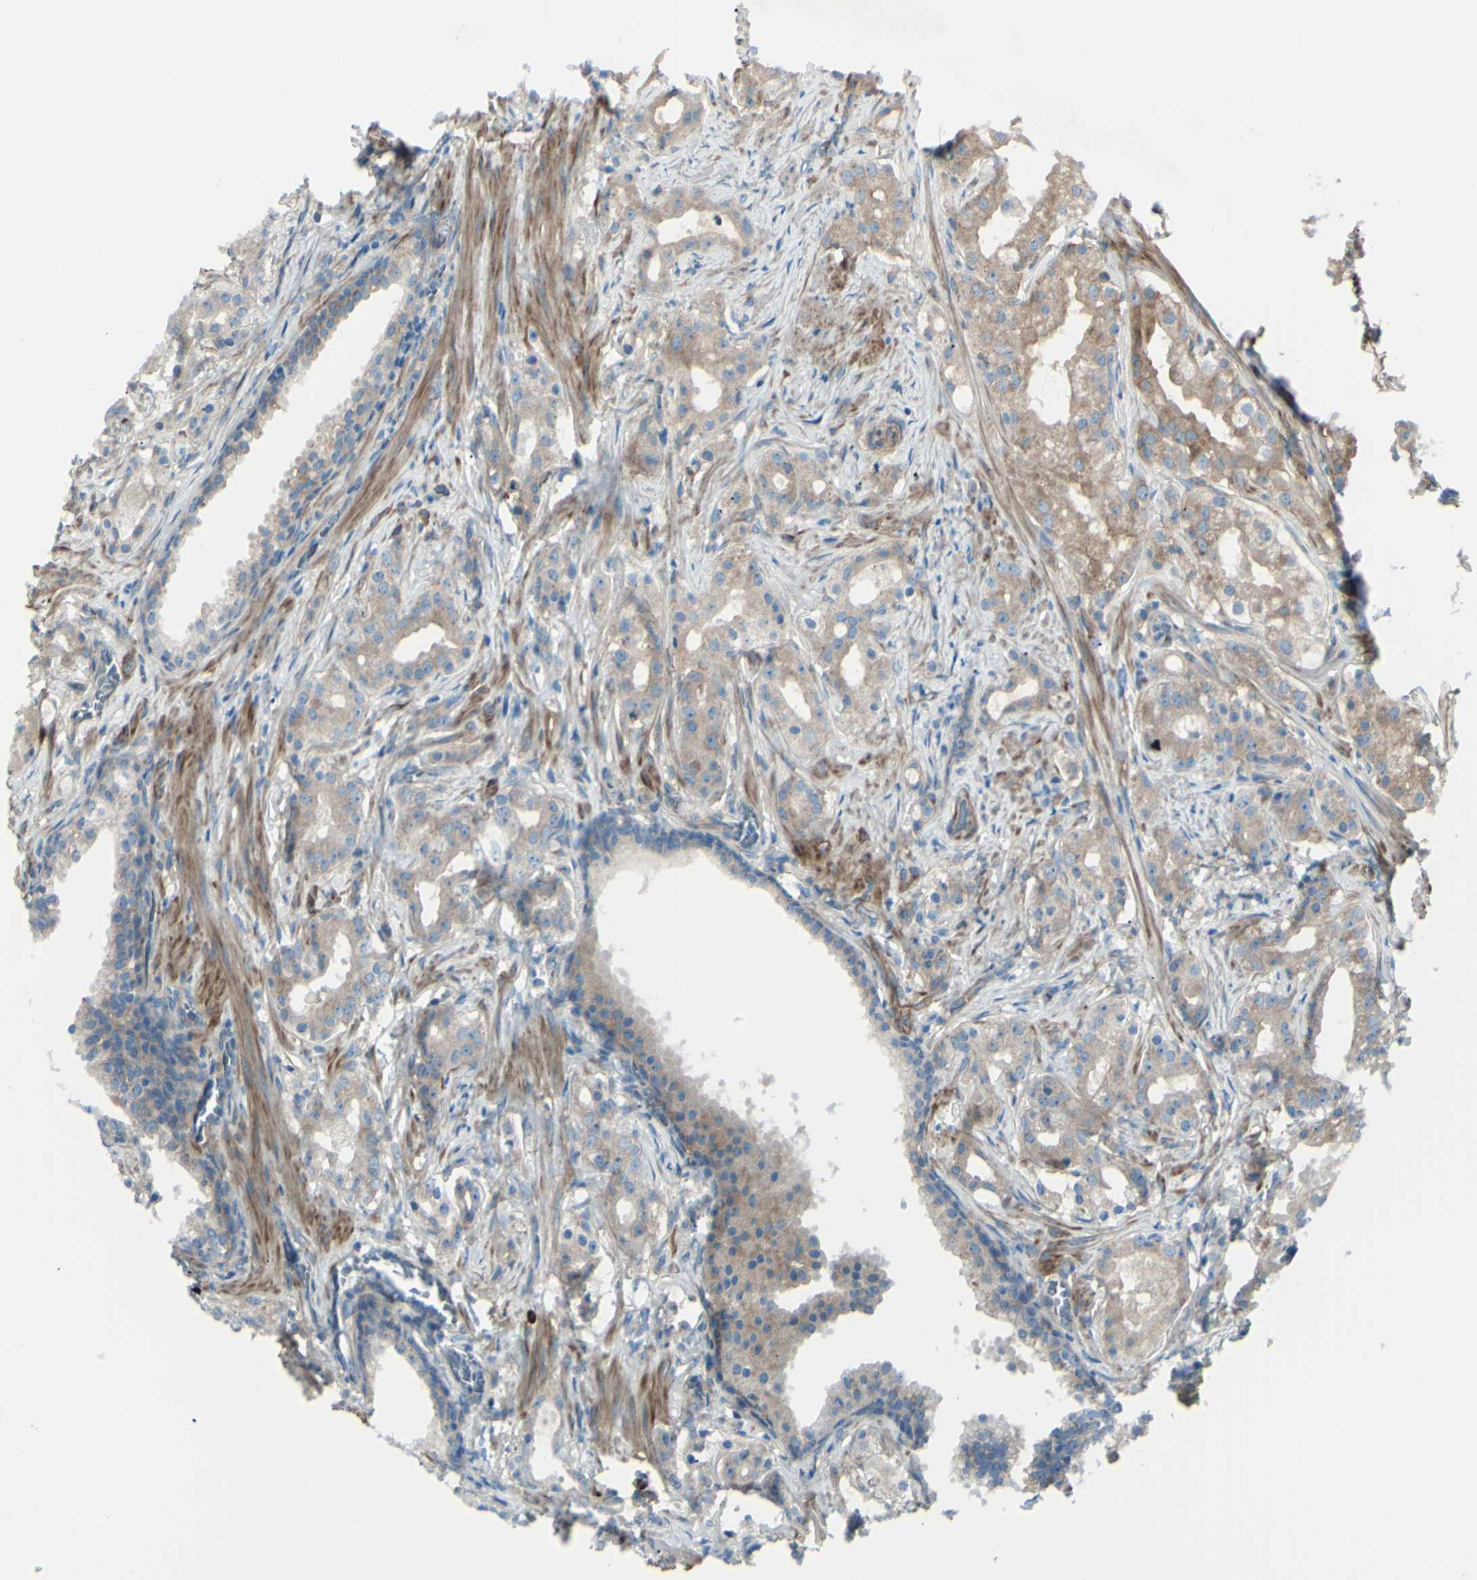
{"staining": {"intensity": "weak", "quantity": ">75%", "location": "cytoplasmic/membranous"}, "tissue": "prostate cancer", "cell_type": "Tumor cells", "image_type": "cancer", "snomed": [{"axis": "morphology", "description": "Adenocarcinoma, Low grade"}, {"axis": "topography", "description": "Prostate"}], "caption": "A micrograph showing weak cytoplasmic/membranous expression in about >75% of tumor cells in prostate low-grade adenocarcinoma, as visualized by brown immunohistochemical staining.", "gene": "PCDHGA2", "patient": {"sex": "male", "age": 59}}